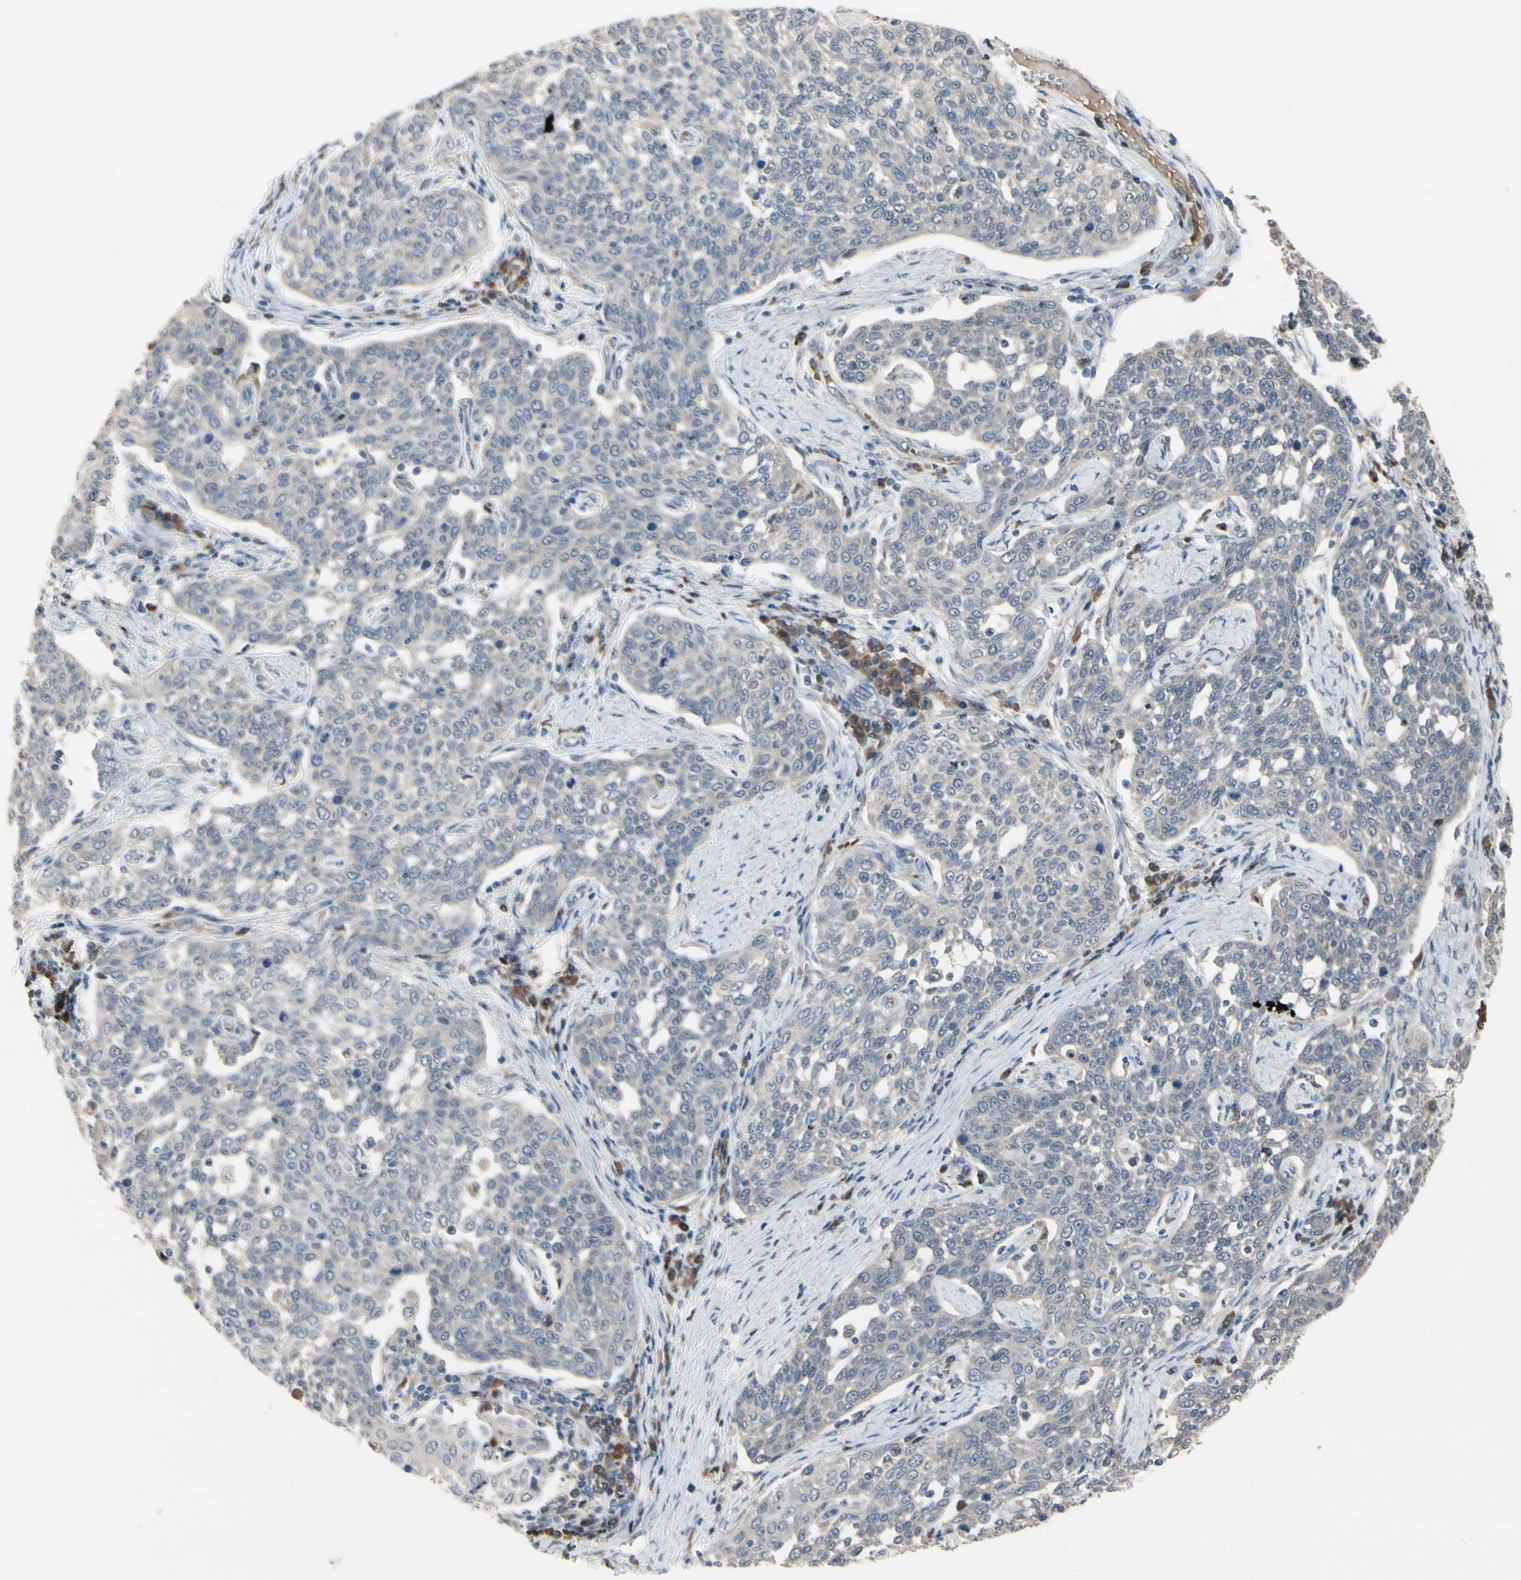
{"staining": {"intensity": "weak", "quantity": "<25%", "location": "cytoplasmic/membranous"}, "tissue": "cervical cancer", "cell_type": "Tumor cells", "image_type": "cancer", "snomed": [{"axis": "morphology", "description": "Squamous cell carcinoma, NOS"}, {"axis": "topography", "description": "Cervix"}], "caption": "Immunohistochemistry (IHC) photomicrograph of neoplastic tissue: human cervical cancer (squamous cell carcinoma) stained with DAB (3,3'-diaminobenzidine) shows no significant protein positivity in tumor cells.", "gene": "SNX29", "patient": {"sex": "female", "age": 34}}